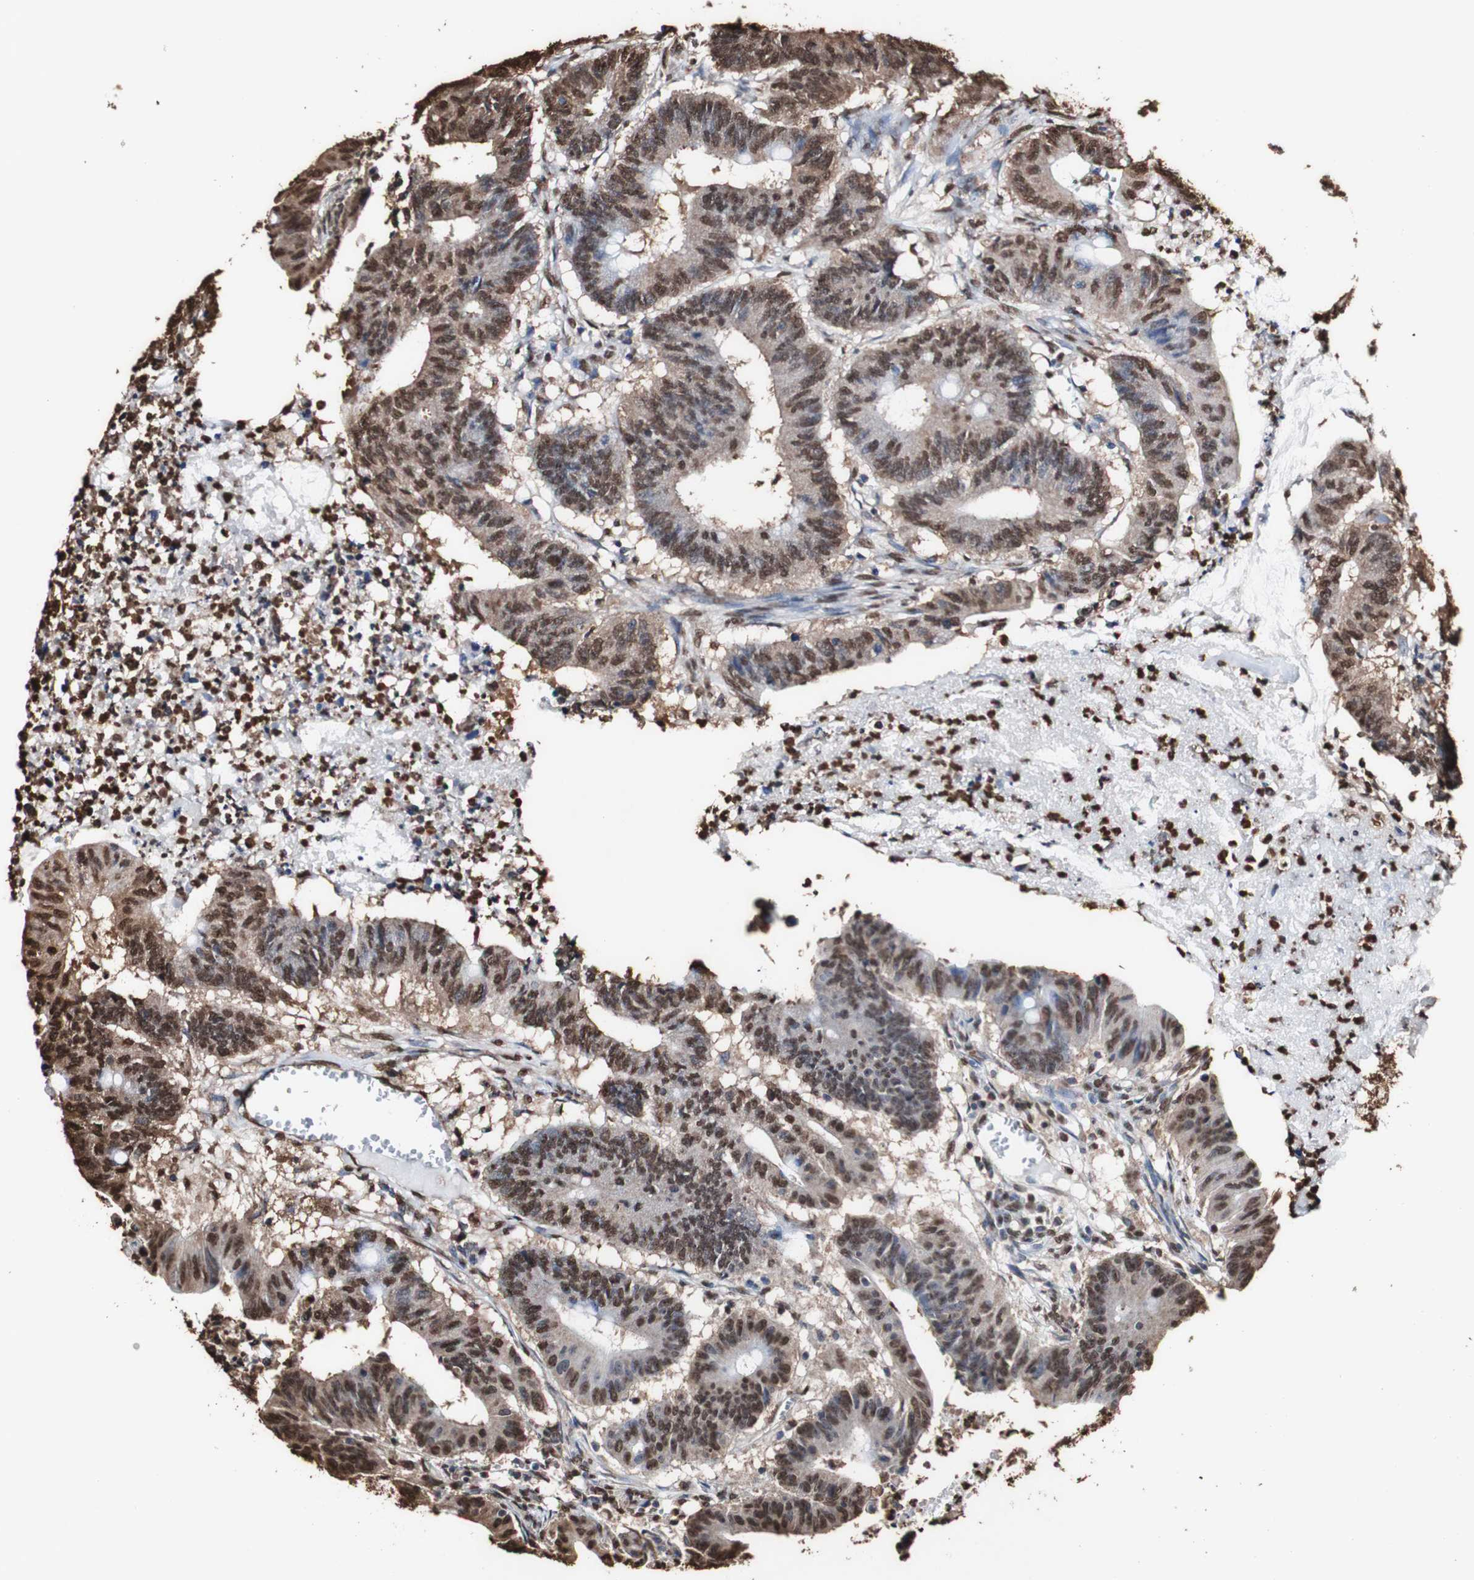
{"staining": {"intensity": "strong", "quantity": ">75%", "location": "cytoplasmic/membranous,nuclear"}, "tissue": "colorectal cancer", "cell_type": "Tumor cells", "image_type": "cancer", "snomed": [{"axis": "morphology", "description": "Adenocarcinoma, NOS"}, {"axis": "topography", "description": "Colon"}], "caption": "A brown stain shows strong cytoplasmic/membranous and nuclear positivity of a protein in human adenocarcinoma (colorectal) tumor cells.", "gene": "PIDD1", "patient": {"sex": "male", "age": 45}}